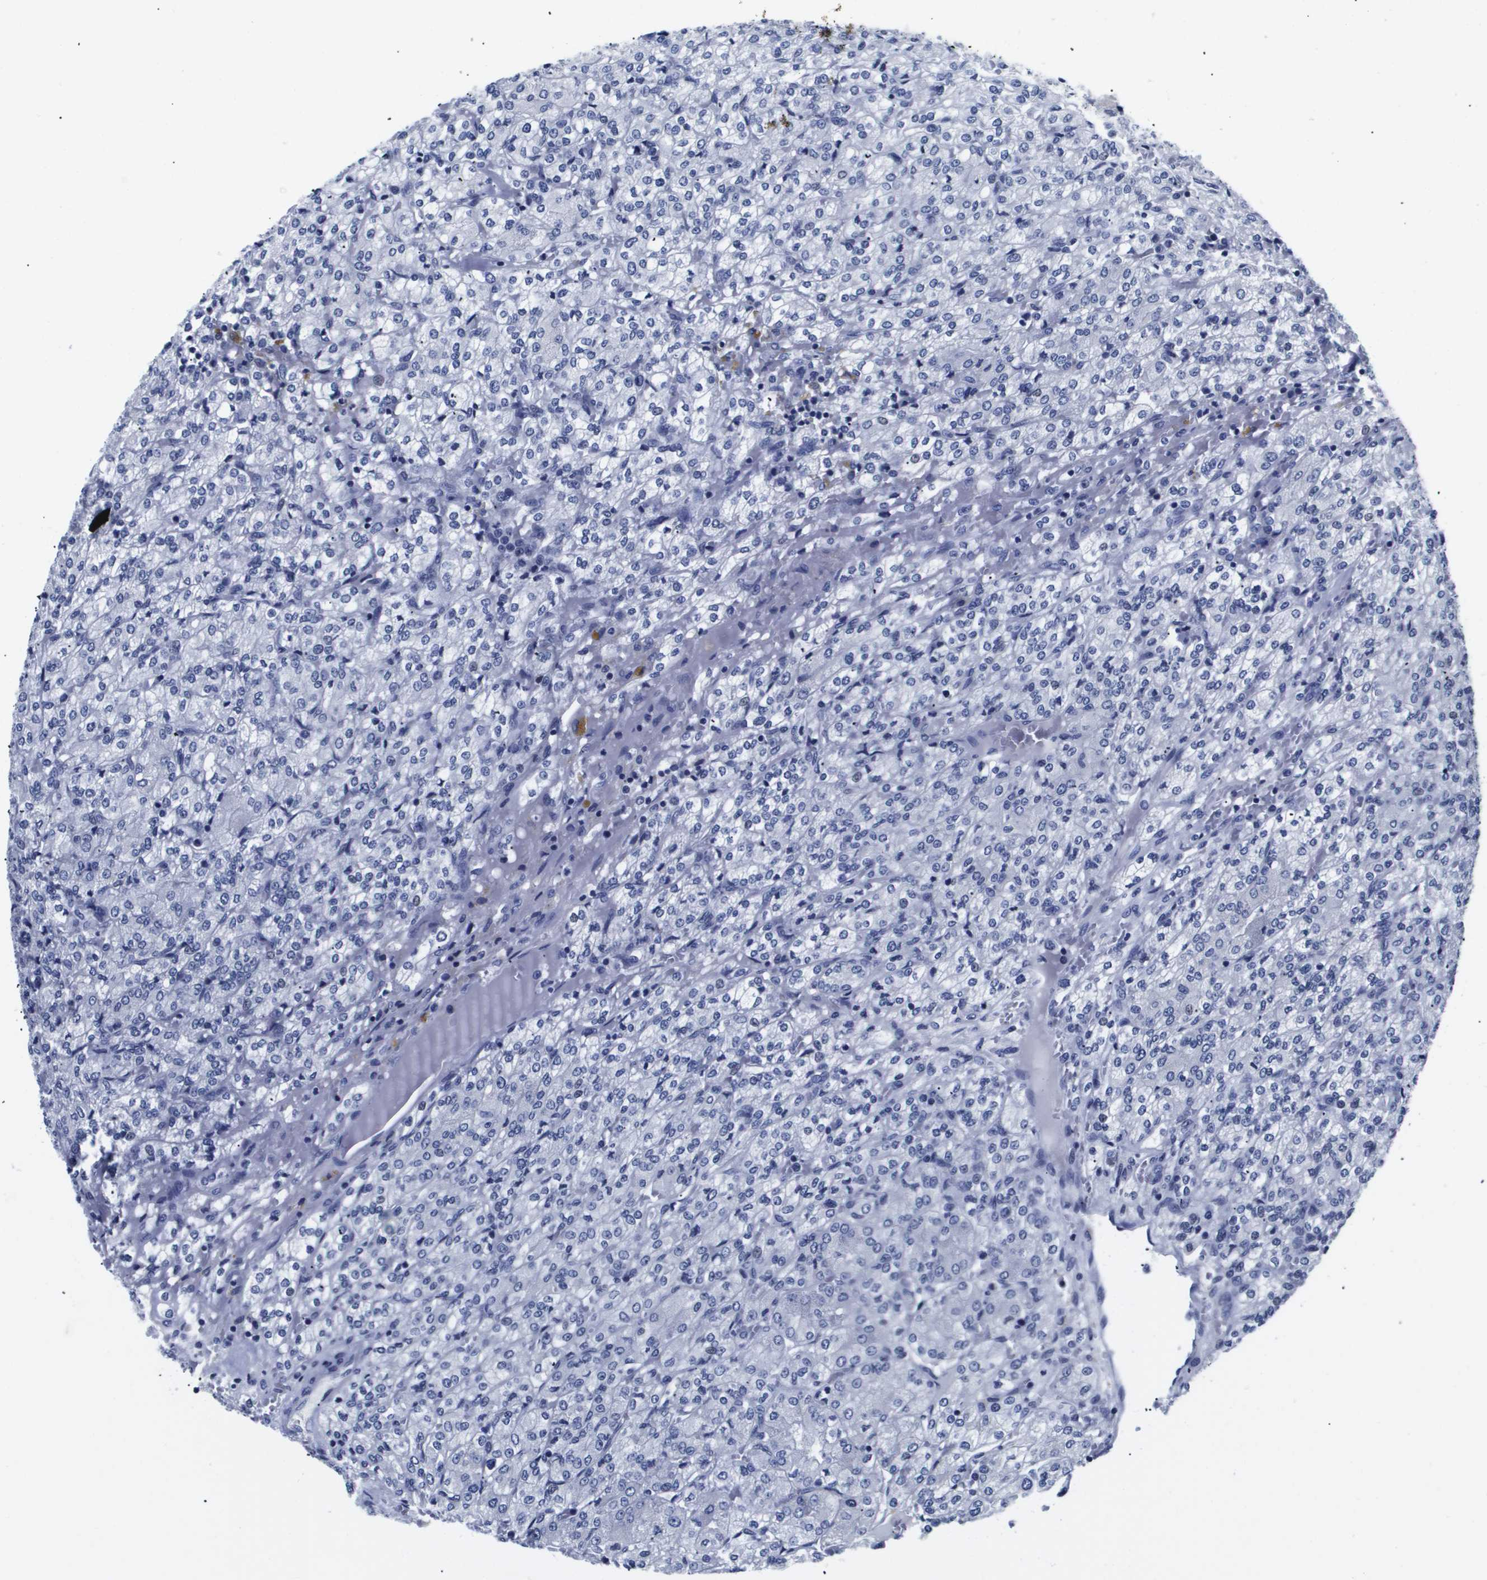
{"staining": {"intensity": "negative", "quantity": "none", "location": "none"}, "tissue": "renal cancer", "cell_type": "Tumor cells", "image_type": "cancer", "snomed": [{"axis": "morphology", "description": "Adenocarcinoma, NOS"}, {"axis": "topography", "description": "Kidney"}], "caption": "This is a image of immunohistochemistry staining of adenocarcinoma (renal), which shows no positivity in tumor cells.", "gene": "ATP6V0A4", "patient": {"sex": "male", "age": 77}}